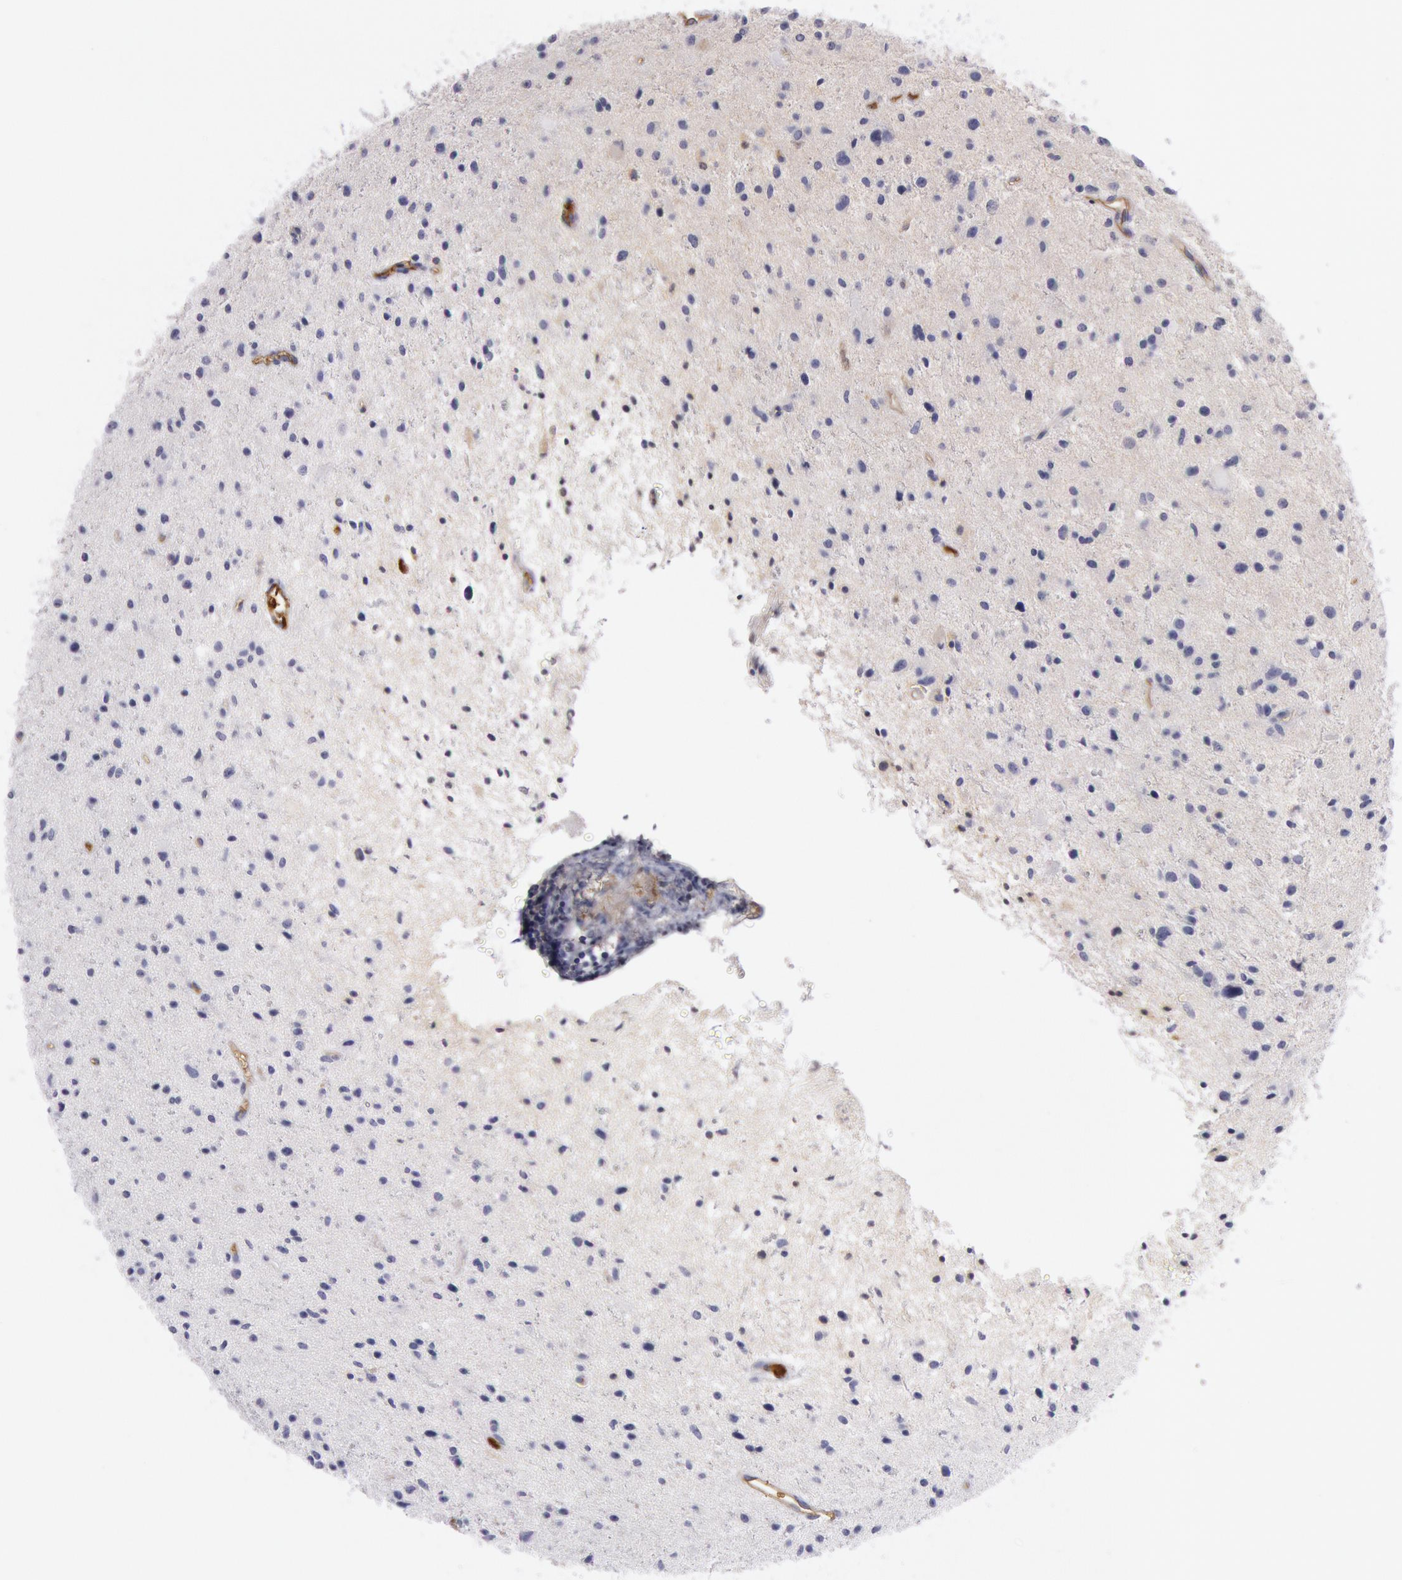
{"staining": {"intensity": "negative", "quantity": "none", "location": "none"}, "tissue": "glioma", "cell_type": "Tumor cells", "image_type": "cancer", "snomed": [{"axis": "morphology", "description": "Glioma, malignant, Low grade"}, {"axis": "topography", "description": "Brain"}], "caption": "An IHC image of glioma is shown. There is no staining in tumor cells of glioma.", "gene": "IGHA1", "patient": {"sex": "female", "age": 46}}